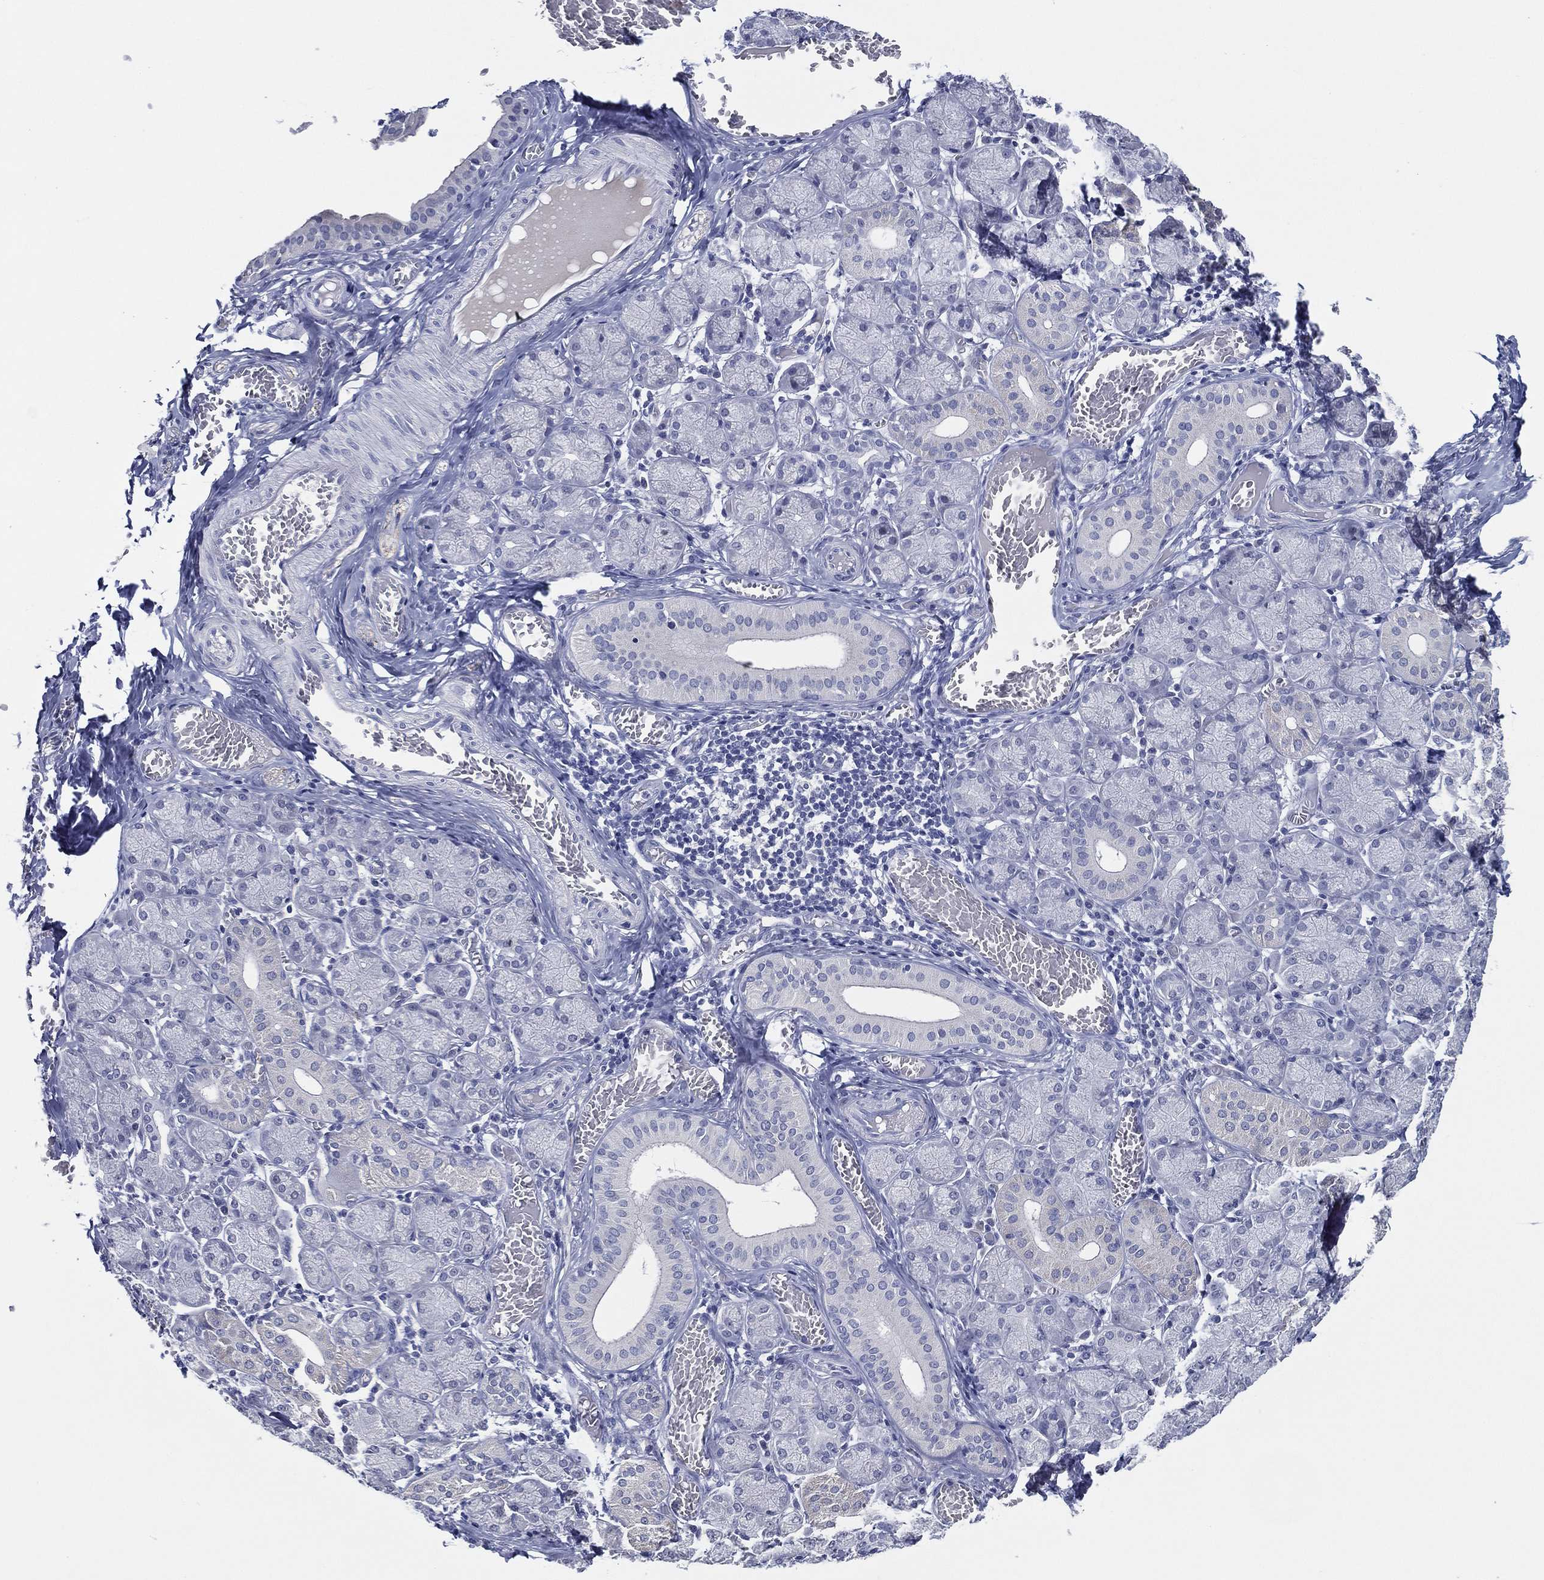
{"staining": {"intensity": "negative", "quantity": "none", "location": "none"}, "tissue": "salivary gland", "cell_type": "Glandular cells", "image_type": "normal", "snomed": [{"axis": "morphology", "description": "Normal tissue, NOS"}, {"axis": "topography", "description": "Salivary gland"}, {"axis": "topography", "description": "Peripheral nerve tissue"}], "caption": "Glandular cells are negative for brown protein staining in normal salivary gland.", "gene": "SLC13A4", "patient": {"sex": "female", "age": 24}}